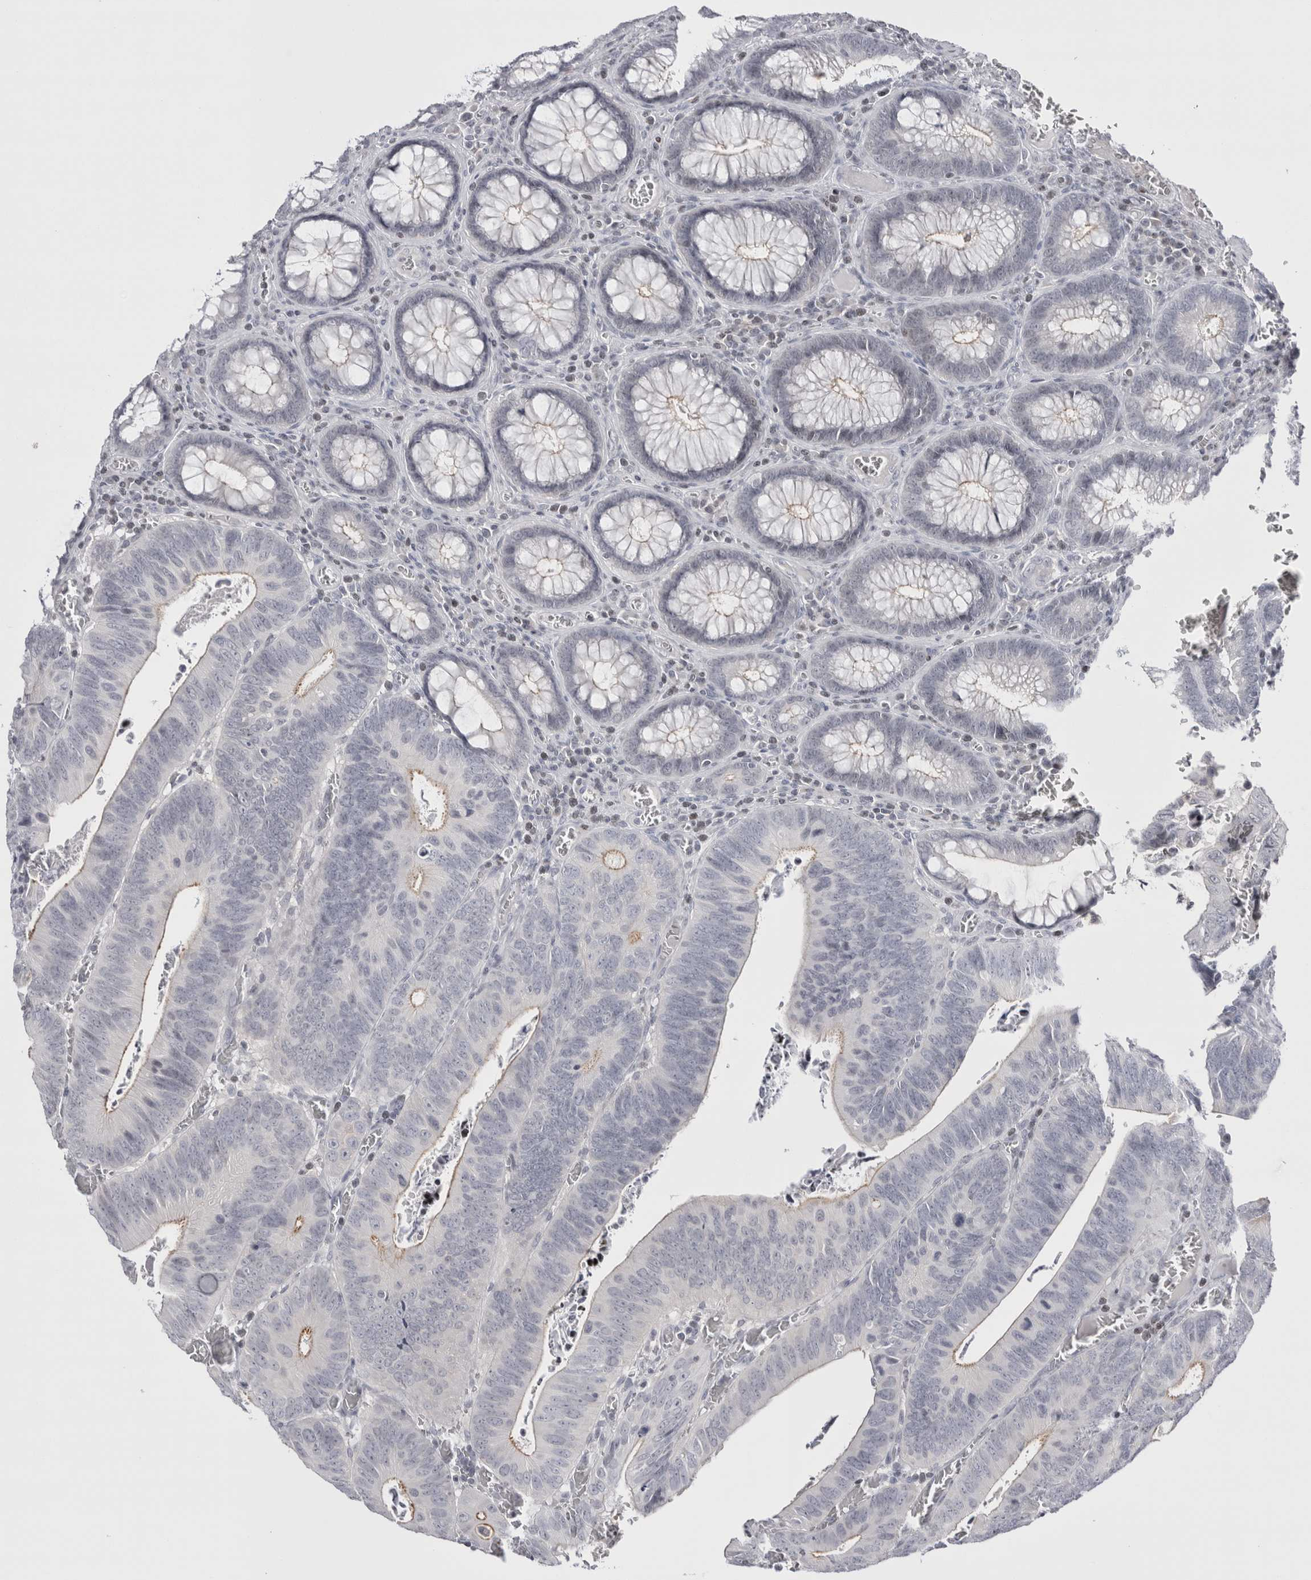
{"staining": {"intensity": "weak", "quantity": "<25%", "location": "cytoplasmic/membranous"}, "tissue": "colorectal cancer", "cell_type": "Tumor cells", "image_type": "cancer", "snomed": [{"axis": "morphology", "description": "Inflammation, NOS"}, {"axis": "morphology", "description": "Adenocarcinoma, NOS"}, {"axis": "topography", "description": "Colon"}], "caption": "The photomicrograph shows no staining of tumor cells in colorectal cancer (adenocarcinoma).", "gene": "FNDC8", "patient": {"sex": "male", "age": 72}}